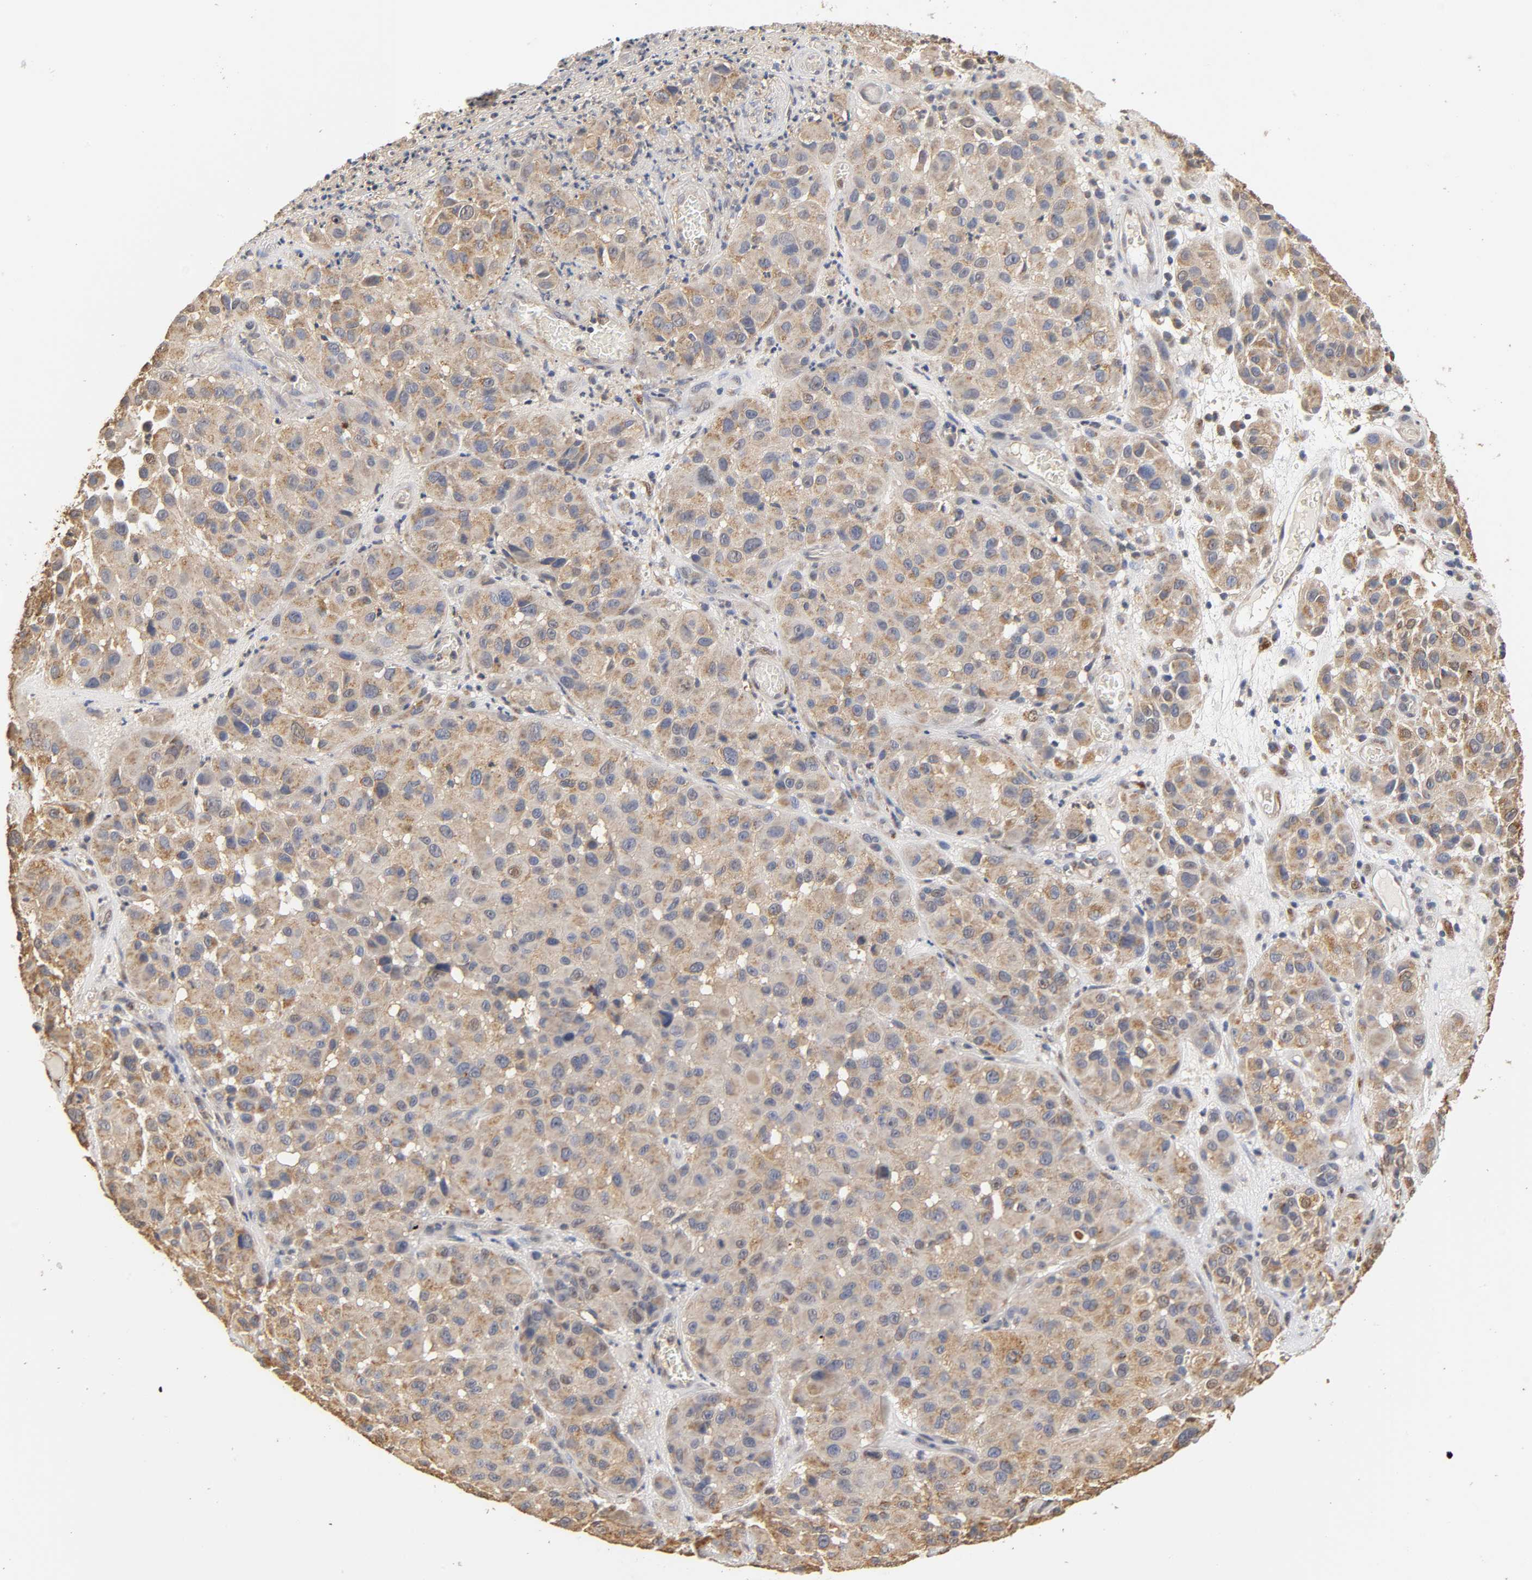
{"staining": {"intensity": "moderate", "quantity": ">75%", "location": "cytoplasmic/membranous"}, "tissue": "melanoma", "cell_type": "Tumor cells", "image_type": "cancer", "snomed": [{"axis": "morphology", "description": "Malignant melanoma, NOS"}, {"axis": "topography", "description": "Skin"}], "caption": "A high-resolution micrograph shows immunohistochemistry (IHC) staining of malignant melanoma, which exhibits moderate cytoplasmic/membranous staining in approximately >75% of tumor cells. (Brightfield microscopy of DAB IHC at high magnification).", "gene": "PKN1", "patient": {"sex": "female", "age": 21}}